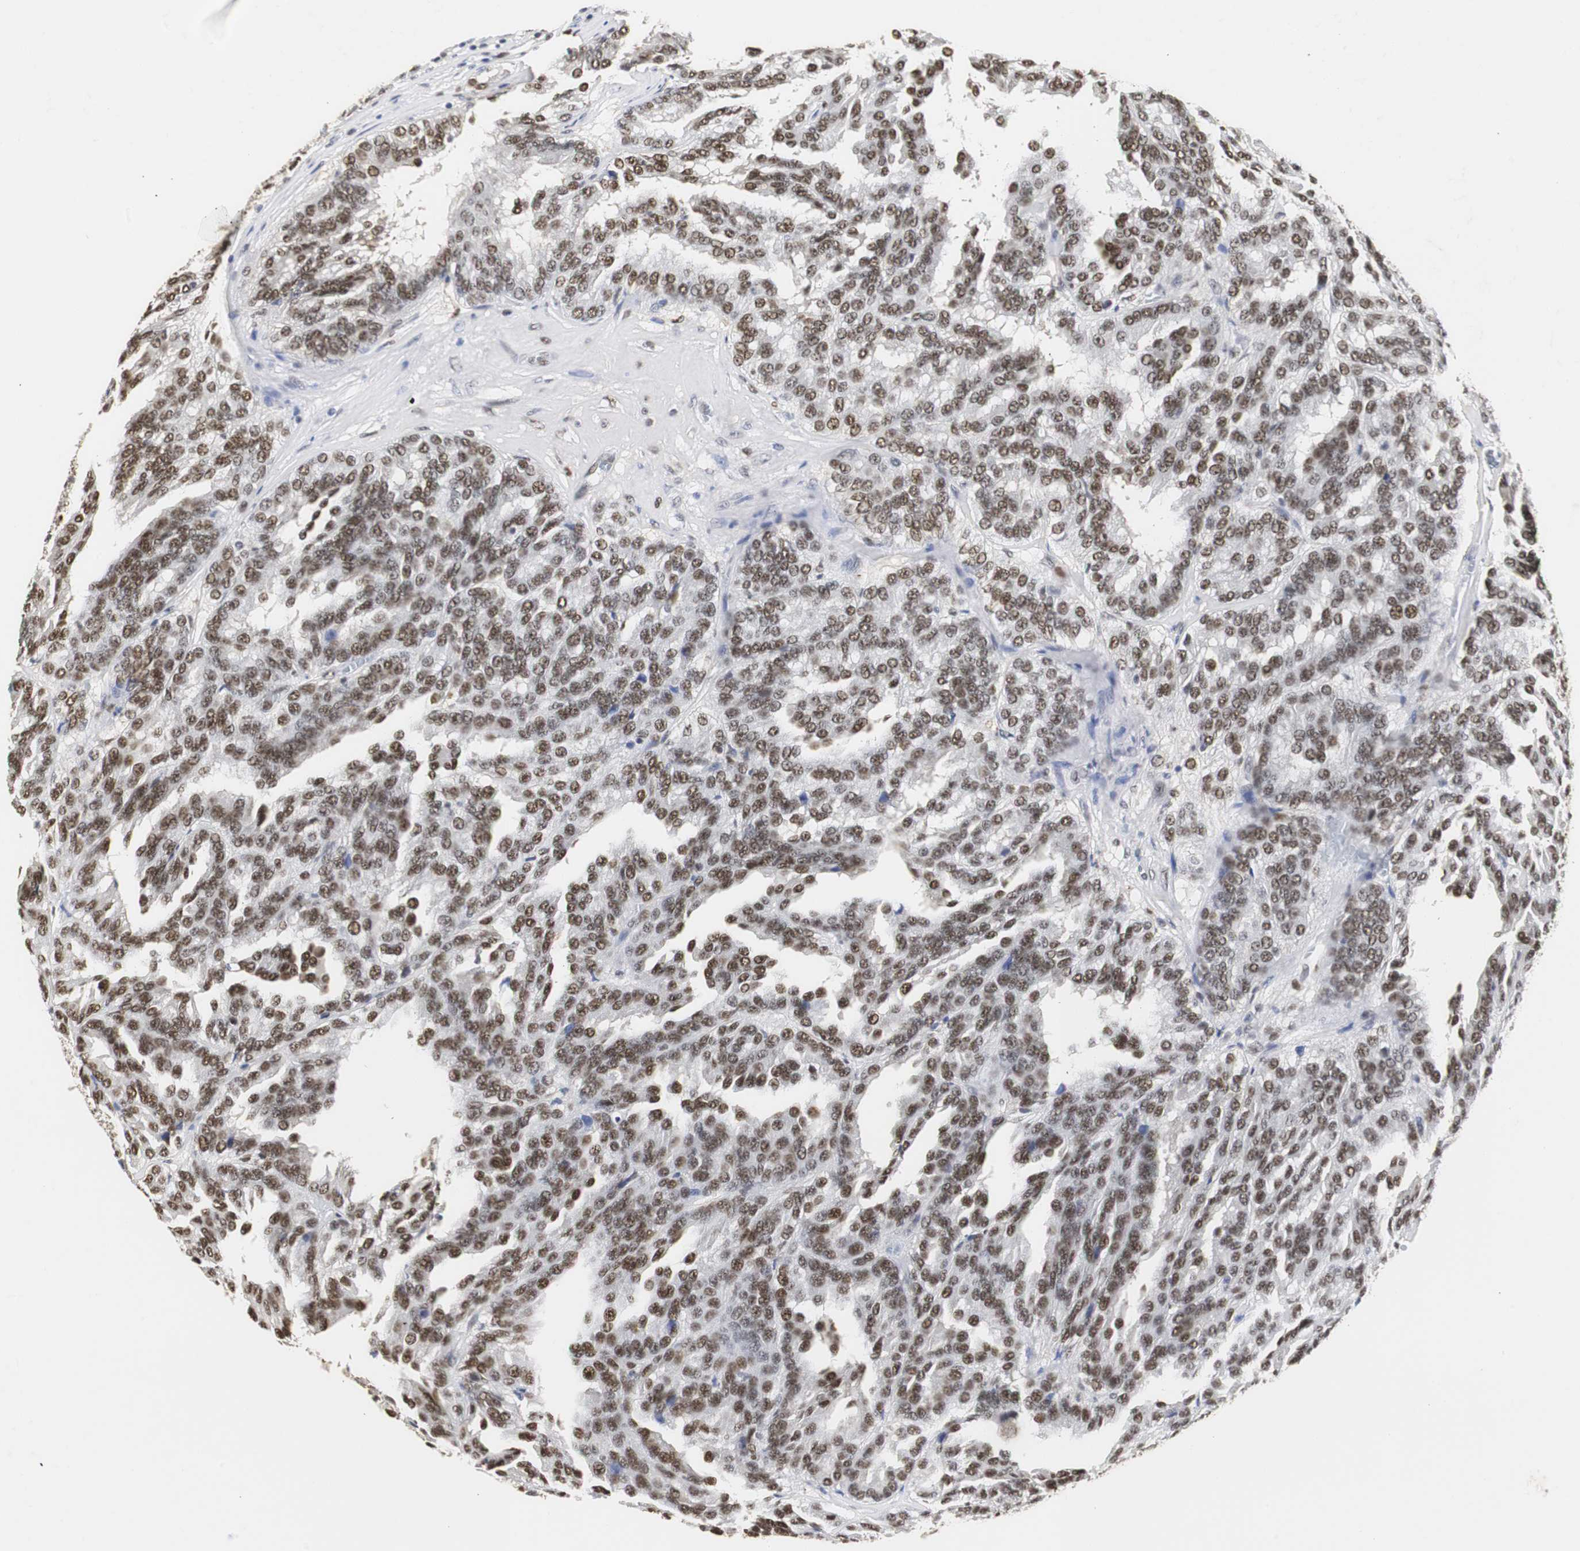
{"staining": {"intensity": "strong", "quantity": ">75%", "location": "nuclear"}, "tissue": "renal cancer", "cell_type": "Tumor cells", "image_type": "cancer", "snomed": [{"axis": "morphology", "description": "Adenocarcinoma, NOS"}, {"axis": "topography", "description": "Kidney"}], "caption": "Brown immunohistochemical staining in renal adenocarcinoma exhibits strong nuclear expression in about >75% of tumor cells.", "gene": "ZFC3H1", "patient": {"sex": "male", "age": 46}}